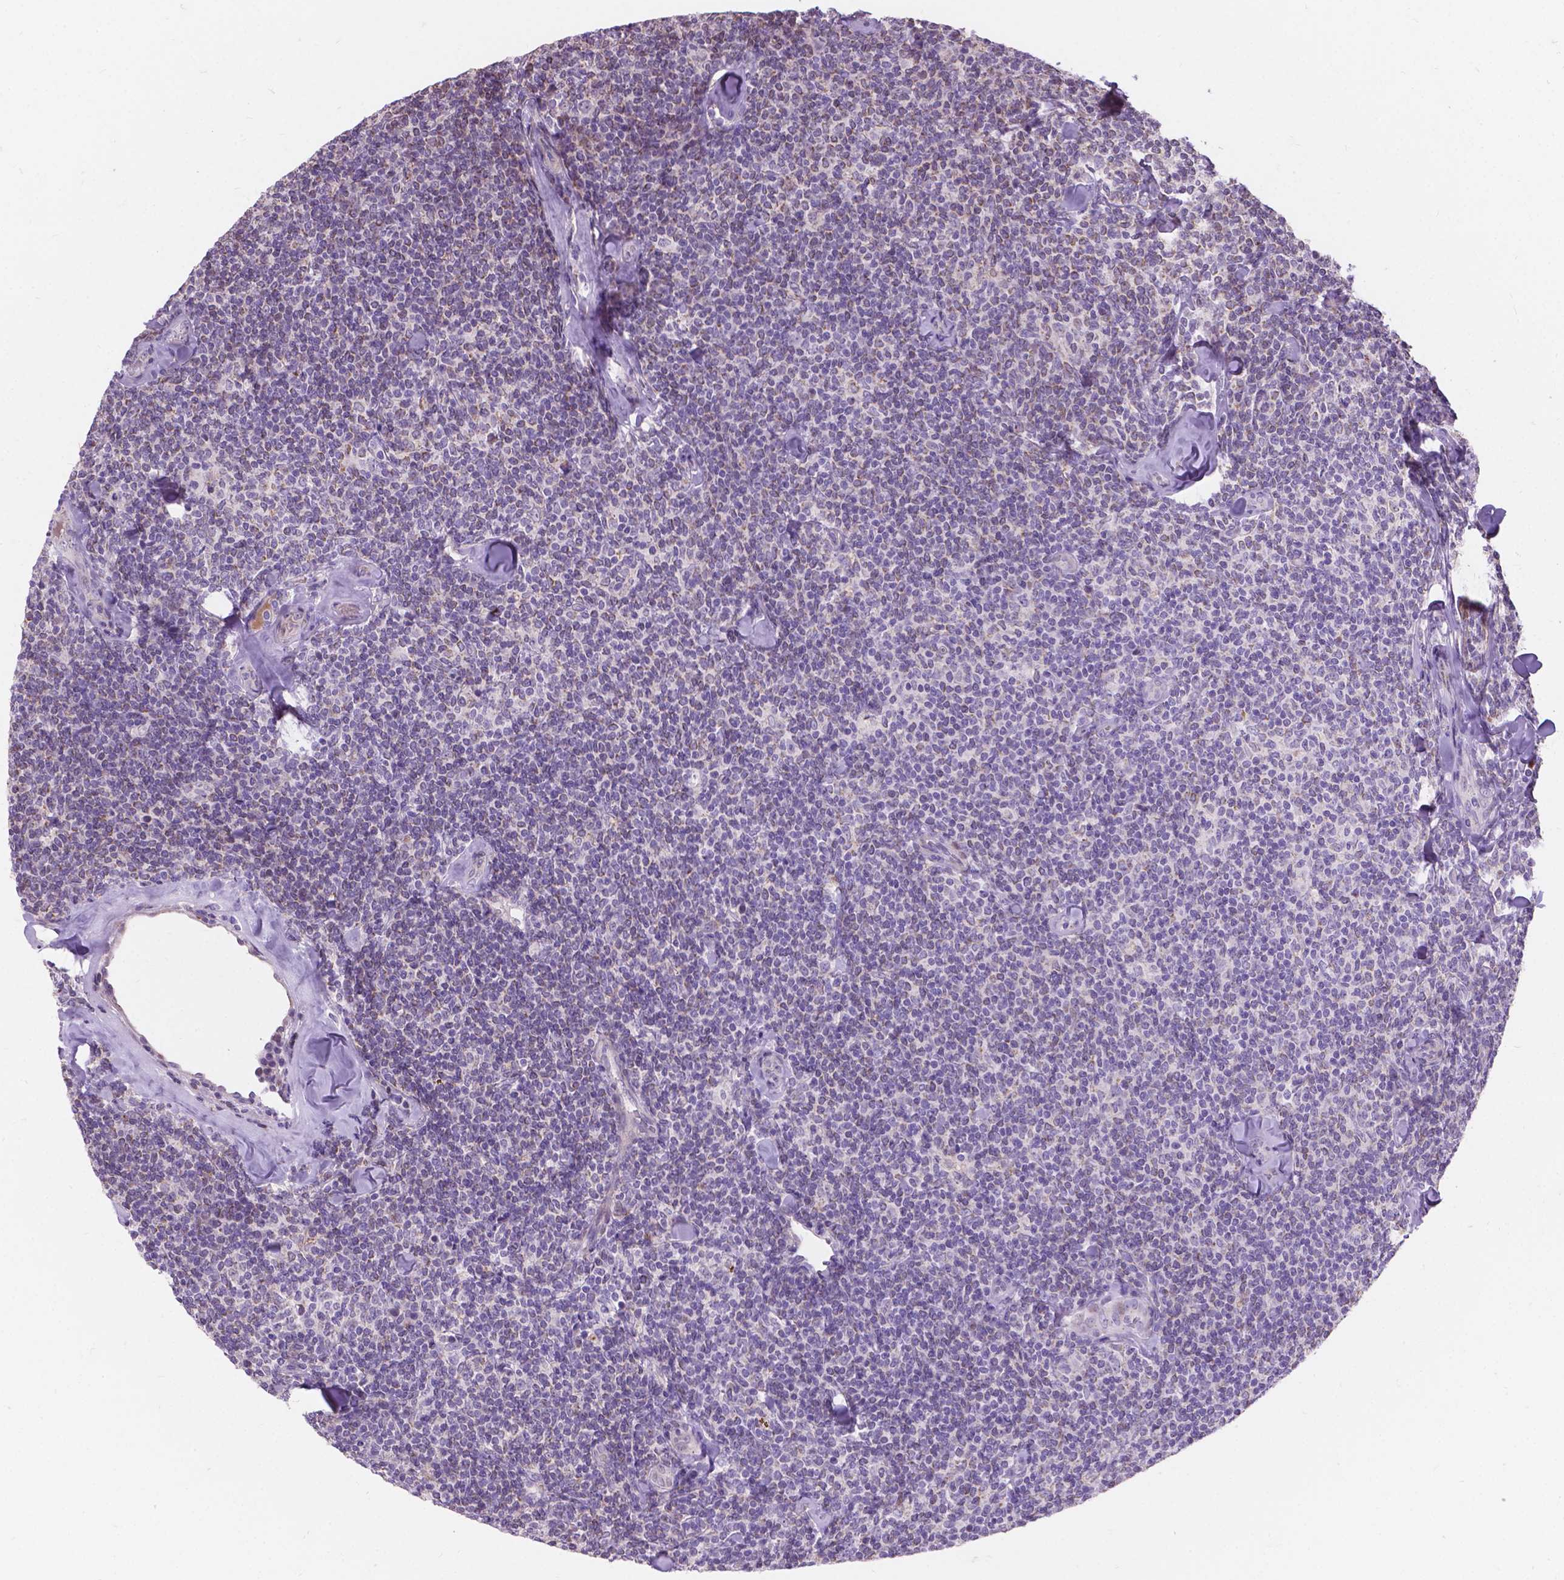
{"staining": {"intensity": "negative", "quantity": "none", "location": "none"}, "tissue": "lymphoma", "cell_type": "Tumor cells", "image_type": "cancer", "snomed": [{"axis": "morphology", "description": "Malignant lymphoma, non-Hodgkin's type, Low grade"}, {"axis": "topography", "description": "Lymph node"}], "caption": "Protein analysis of lymphoma reveals no significant positivity in tumor cells.", "gene": "MYH14", "patient": {"sex": "female", "age": 56}}